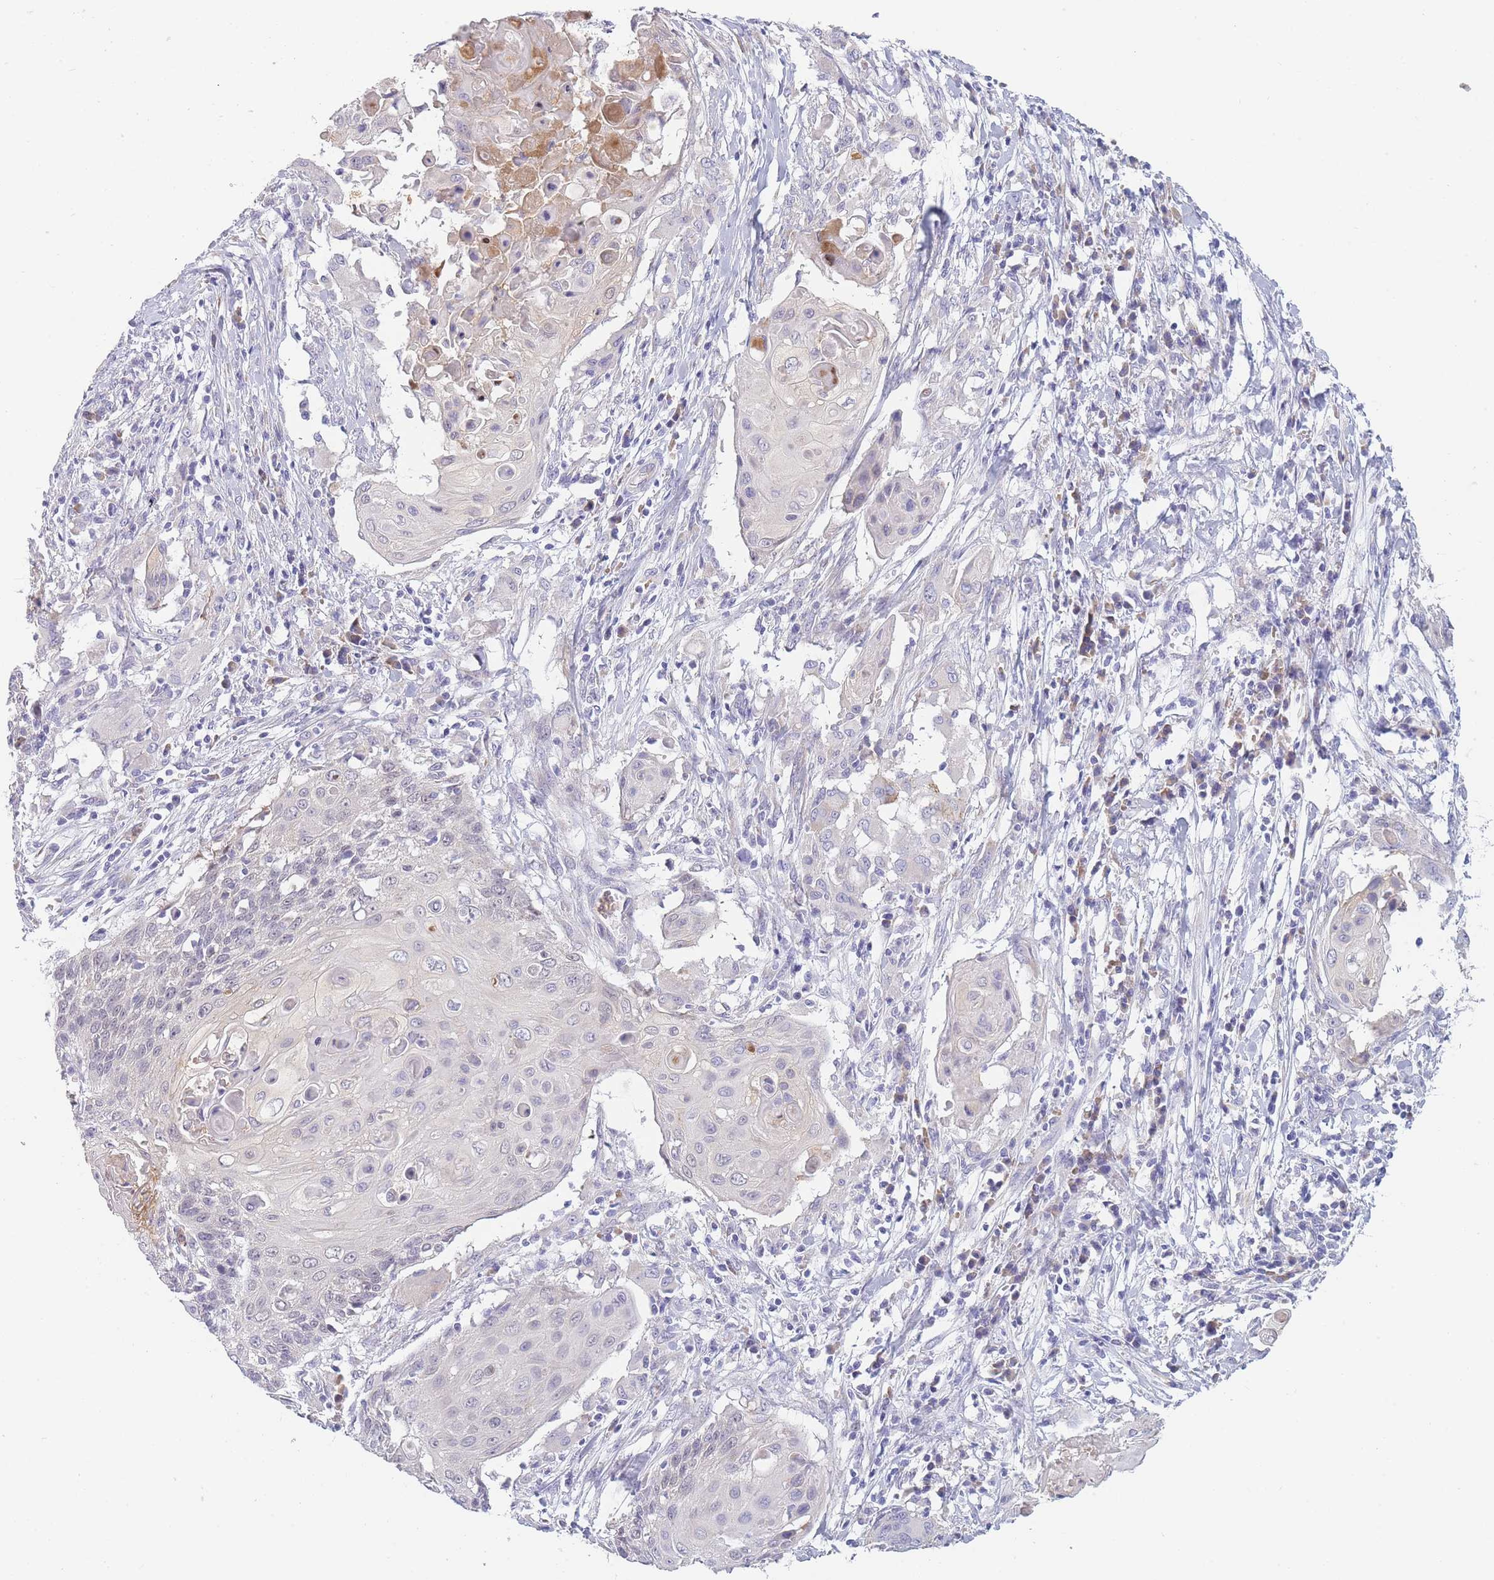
{"staining": {"intensity": "negative", "quantity": "none", "location": "none"}, "tissue": "cervical cancer", "cell_type": "Tumor cells", "image_type": "cancer", "snomed": [{"axis": "morphology", "description": "Squamous cell carcinoma, NOS"}, {"axis": "topography", "description": "Cervix"}], "caption": "Histopathology image shows no significant protein positivity in tumor cells of cervical cancer (squamous cell carcinoma). (DAB immunohistochemistry (IHC) with hematoxylin counter stain).", "gene": "NDUFAF6", "patient": {"sex": "female", "age": 39}}